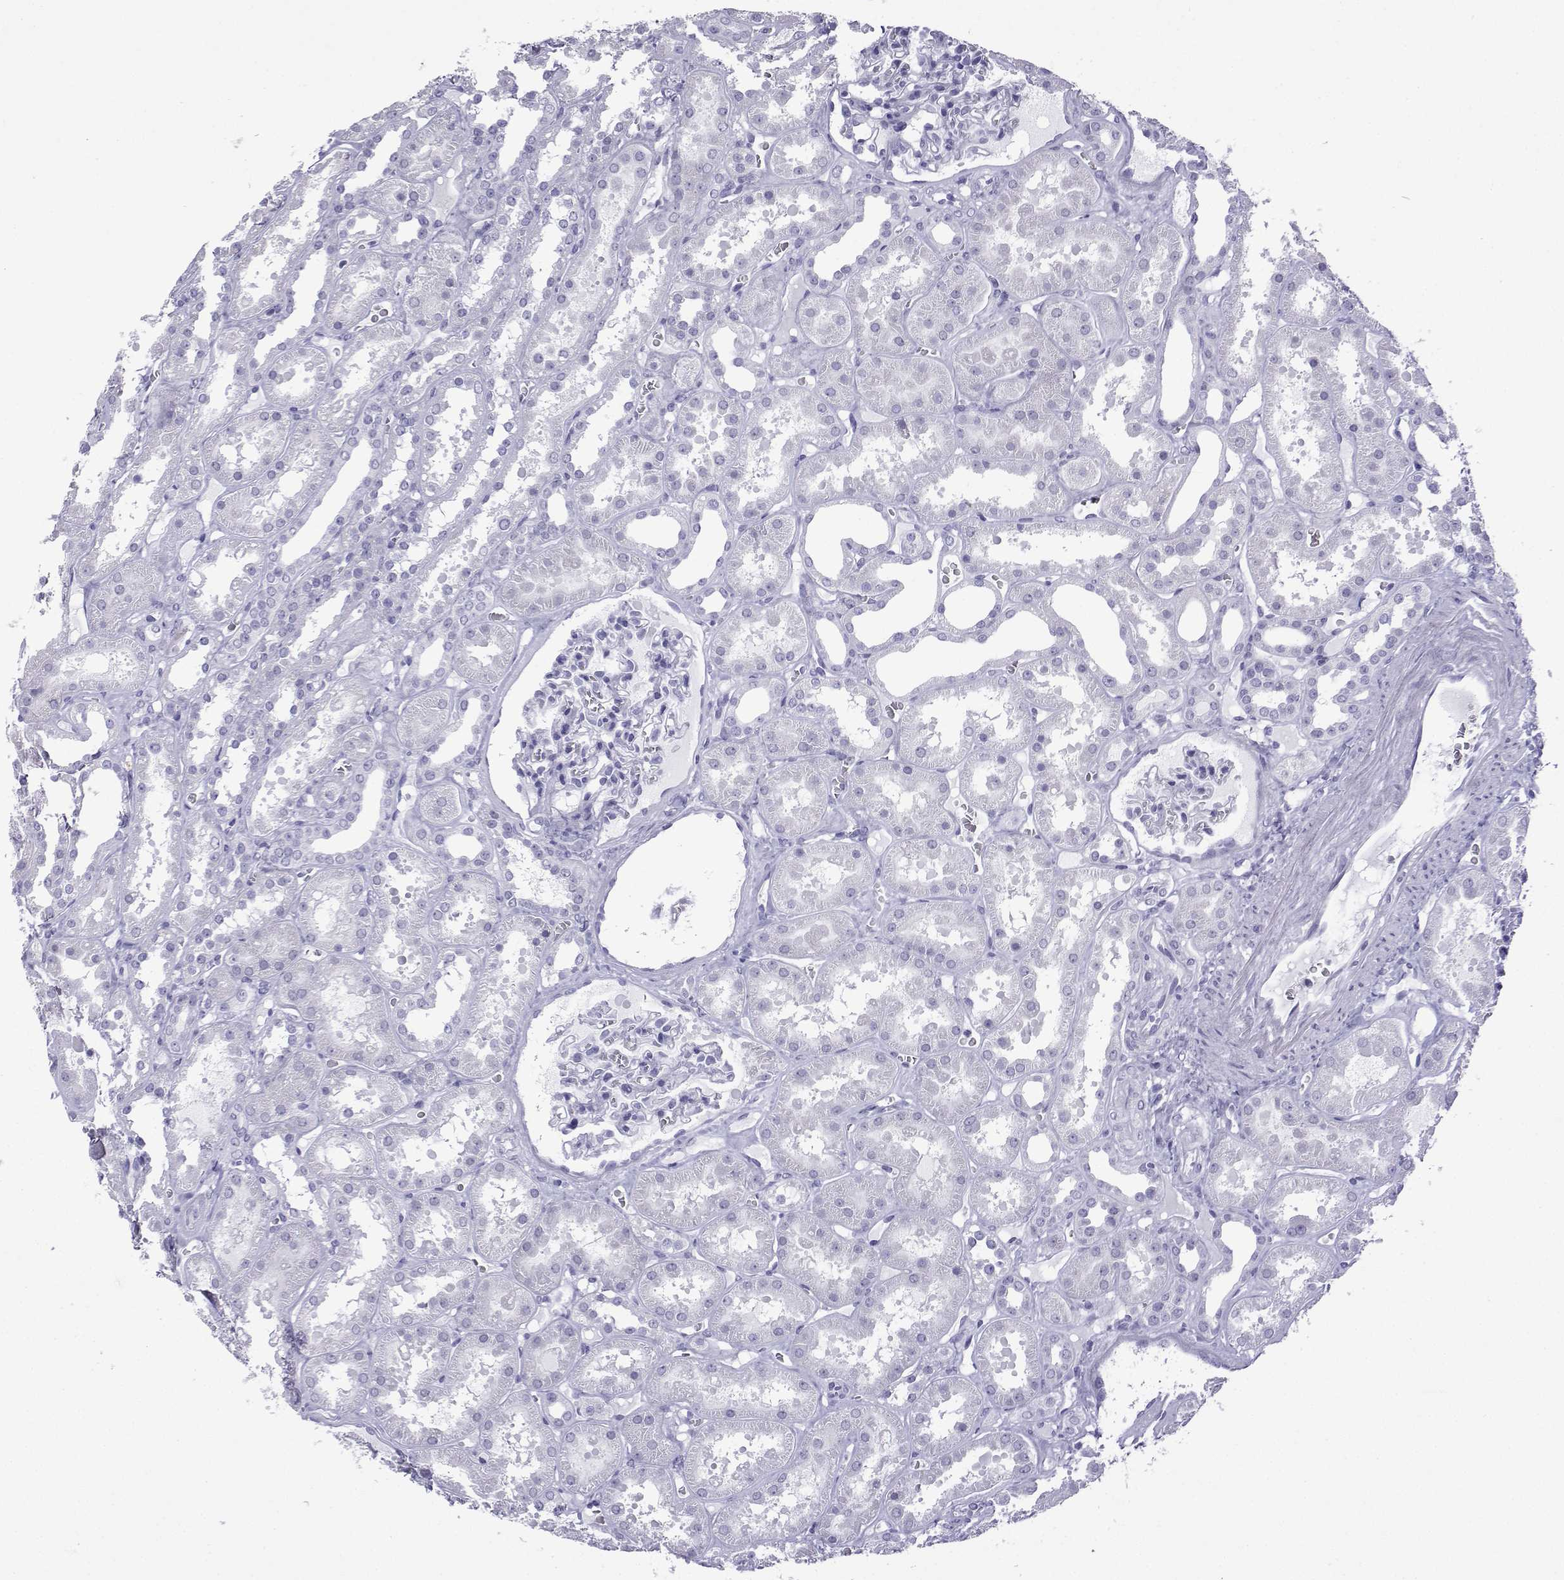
{"staining": {"intensity": "negative", "quantity": "none", "location": "none"}, "tissue": "kidney", "cell_type": "Cells in glomeruli", "image_type": "normal", "snomed": [{"axis": "morphology", "description": "Normal tissue, NOS"}, {"axis": "topography", "description": "Kidney"}], "caption": "IHC micrograph of normal kidney: human kidney stained with DAB reveals no significant protein expression in cells in glomeruli.", "gene": "TRIM46", "patient": {"sex": "female", "age": 41}}